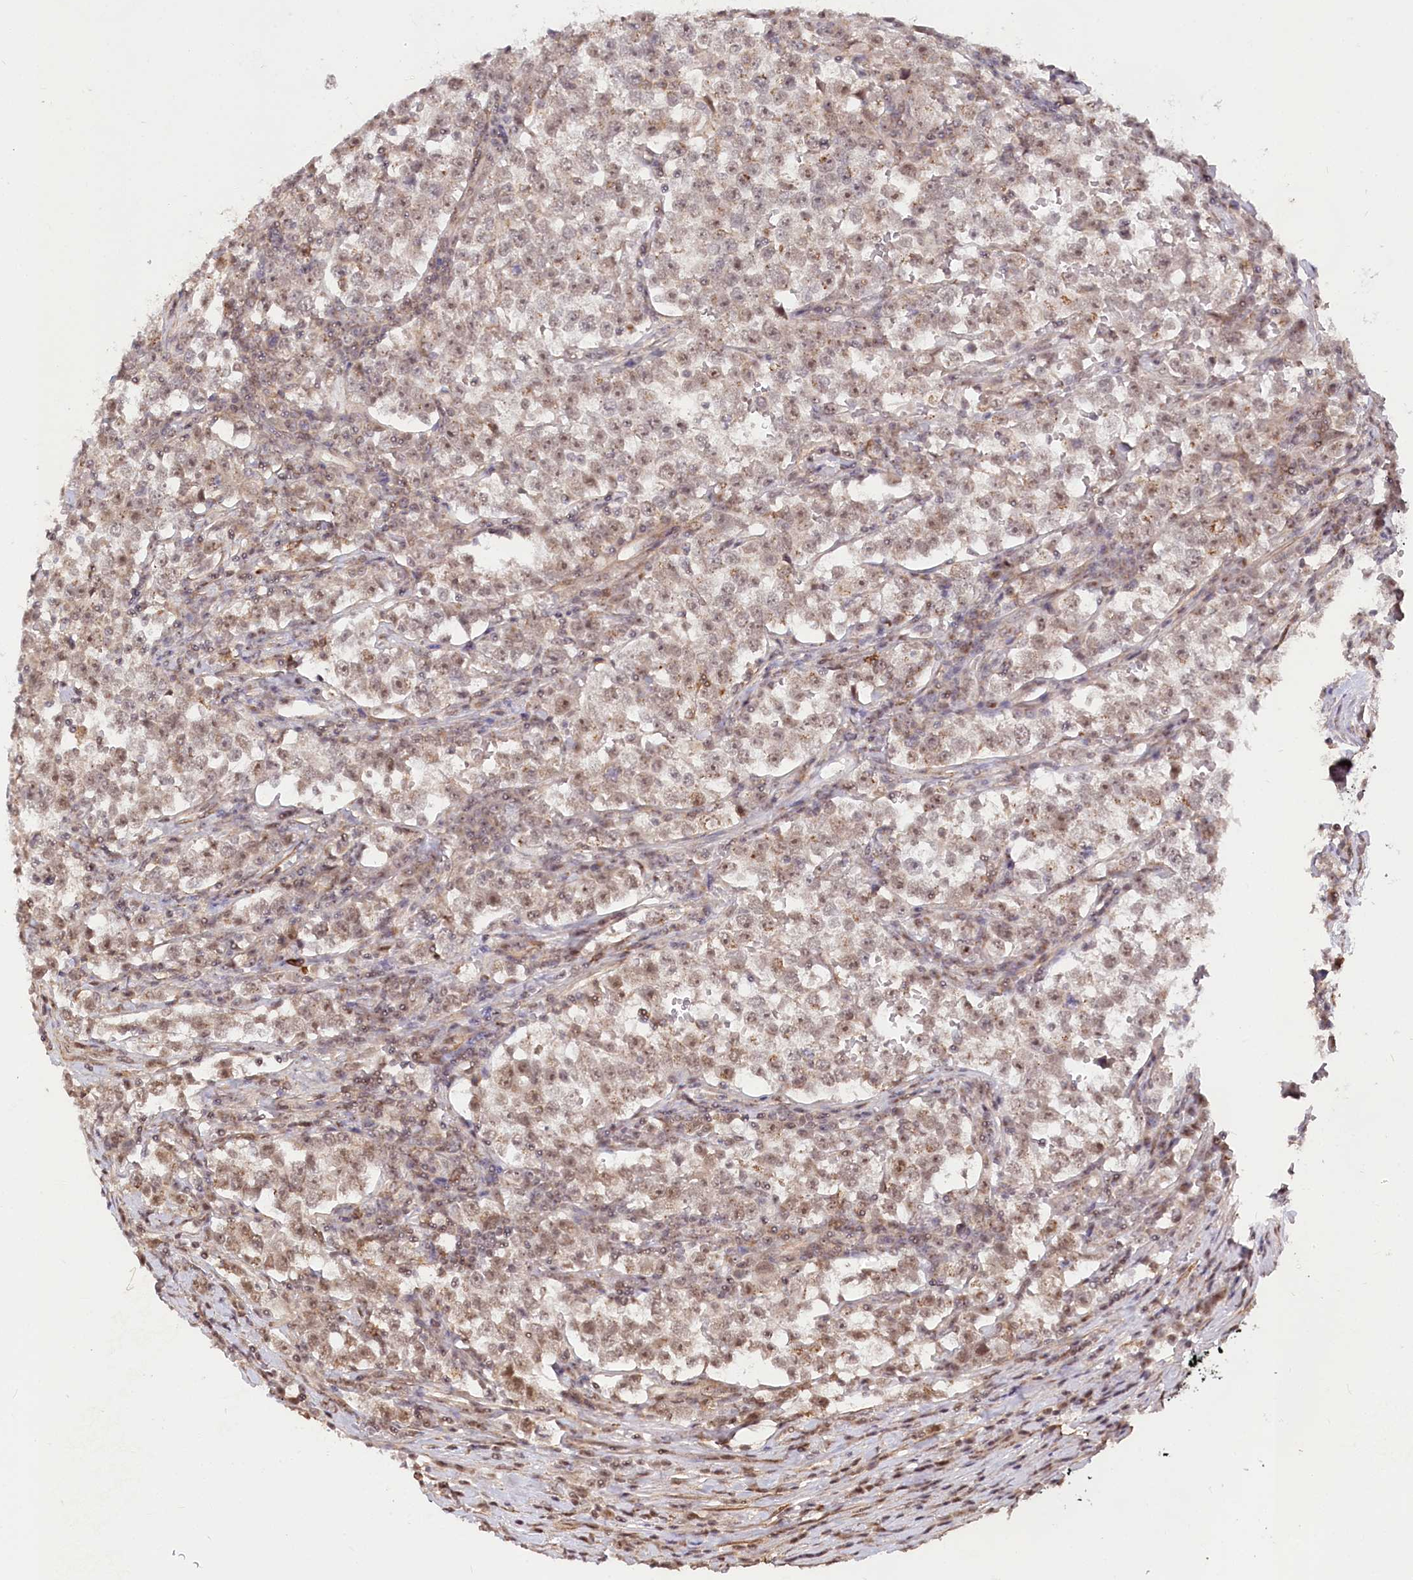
{"staining": {"intensity": "weak", "quantity": ">75%", "location": "nuclear"}, "tissue": "testis cancer", "cell_type": "Tumor cells", "image_type": "cancer", "snomed": [{"axis": "morphology", "description": "Normal tissue, NOS"}, {"axis": "morphology", "description": "Seminoma, NOS"}, {"axis": "topography", "description": "Testis"}], "caption": "Testis cancer stained with a protein marker shows weak staining in tumor cells.", "gene": "GNL3L", "patient": {"sex": "male", "age": 43}}